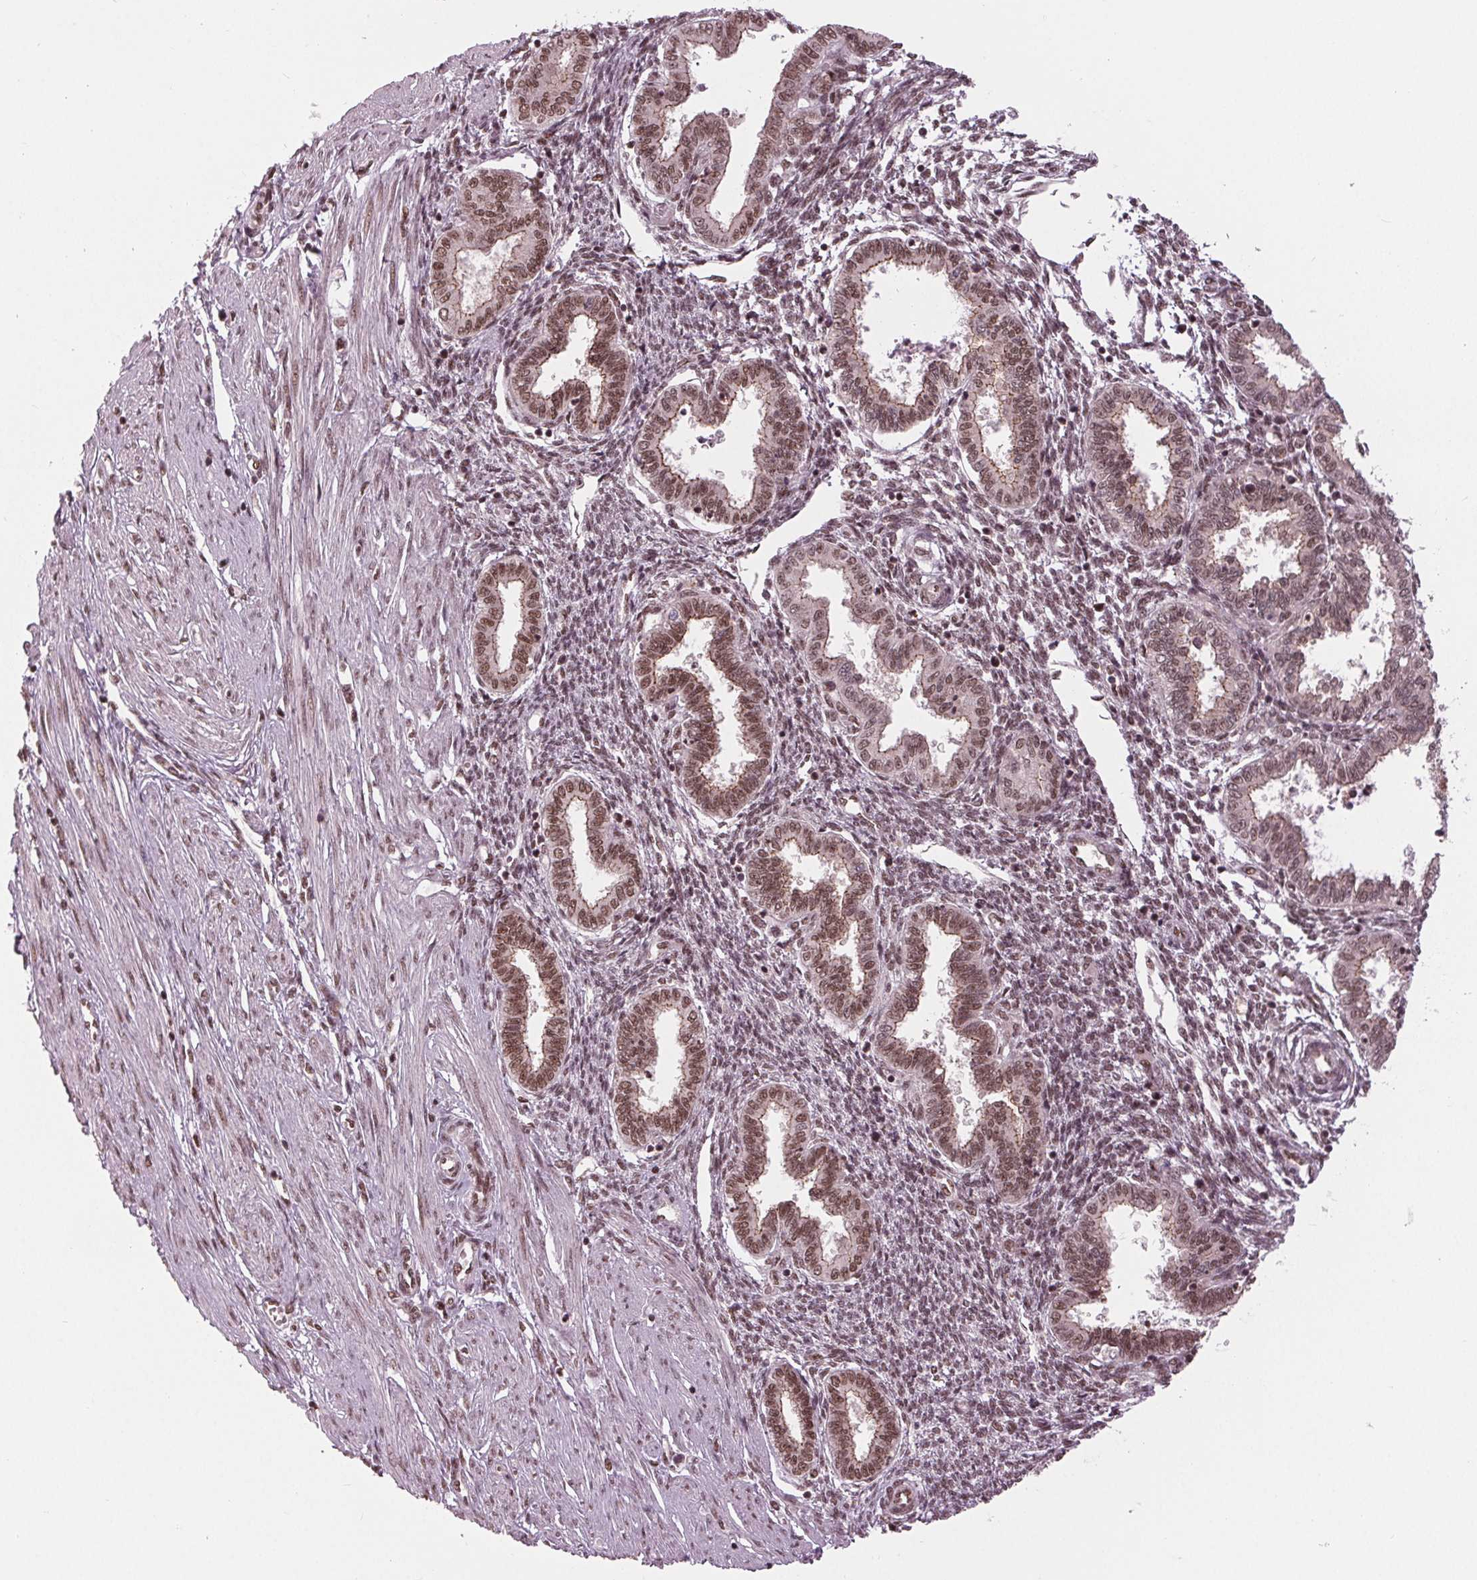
{"staining": {"intensity": "weak", "quantity": "25%-75%", "location": "nuclear"}, "tissue": "endometrium", "cell_type": "Cells in endometrial stroma", "image_type": "normal", "snomed": [{"axis": "morphology", "description": "Normal tissue, NOS"}, {"axis": "topography", "description": "Endometrium"}], "caption": "Cells in endometrial stroma exhibit weak nuclear positivity in approximately 25%-75% of cells in normal endometrium. (DAB IHC, brown staining for protein, blue staining for nuclei).", "gene": "LSM2", "patient": {"sex": "female", "age": 33}}